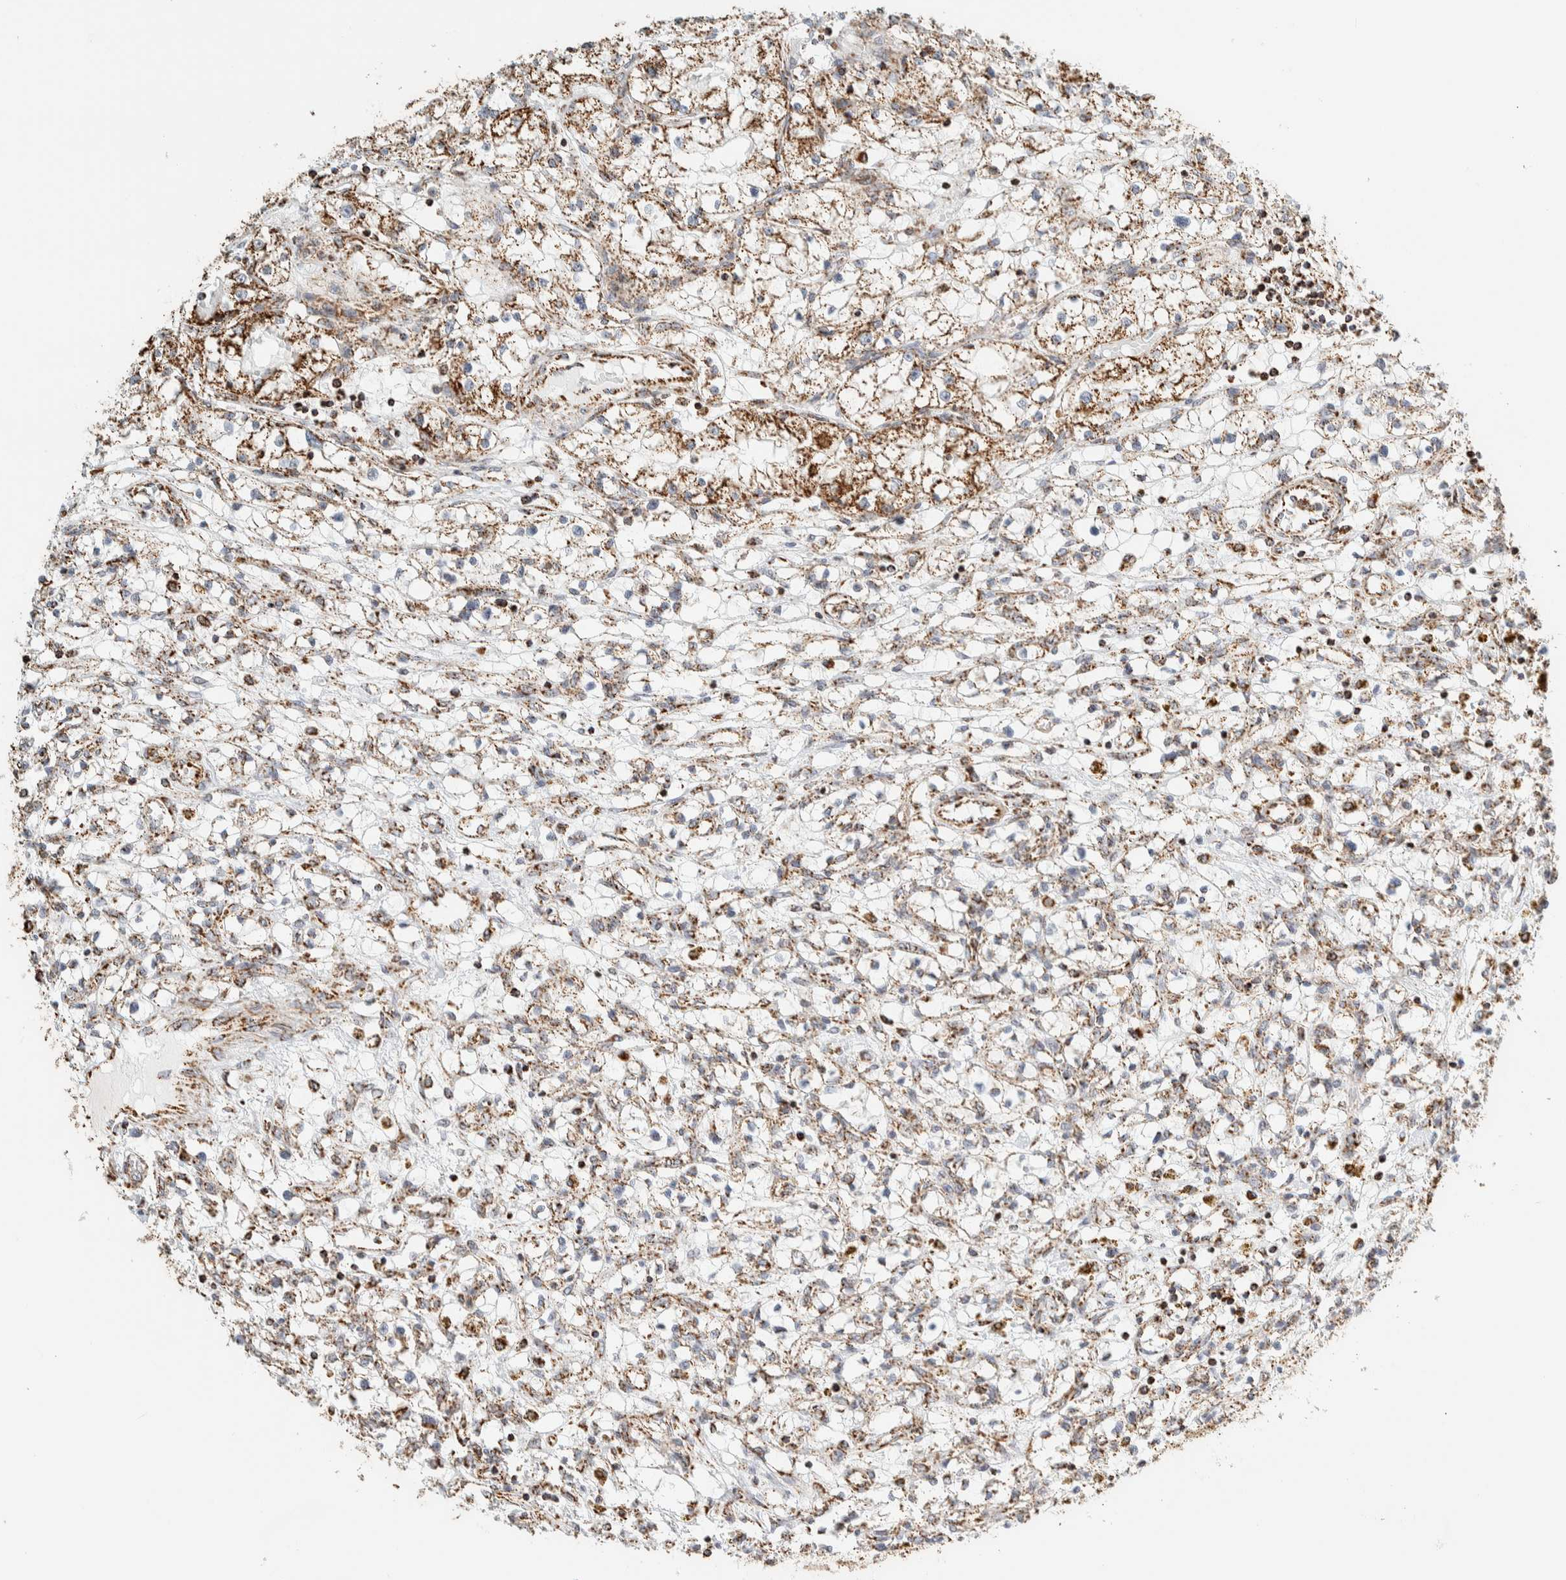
{"staining": {"intensity": "moderate", "quantity": ">75%", "location": "cytoplasmic/membranous"}, "tissue": "renal cancer", "cell_type": "Tumor cells", "image_type": "cancer", "snomed": [{"axis": "morphology", "description": "Adenocarcinoma, NOS"}, {"axis": "topography", "description": "Kidney"}], "caption": "An image of adenocarcinoma (renal) stained for a protein reveals moderate cytoplasmic/membranous brown staining in tumor cells.", "gene": "ZNF454", "patient": {"sex": "male", "age": 68}}